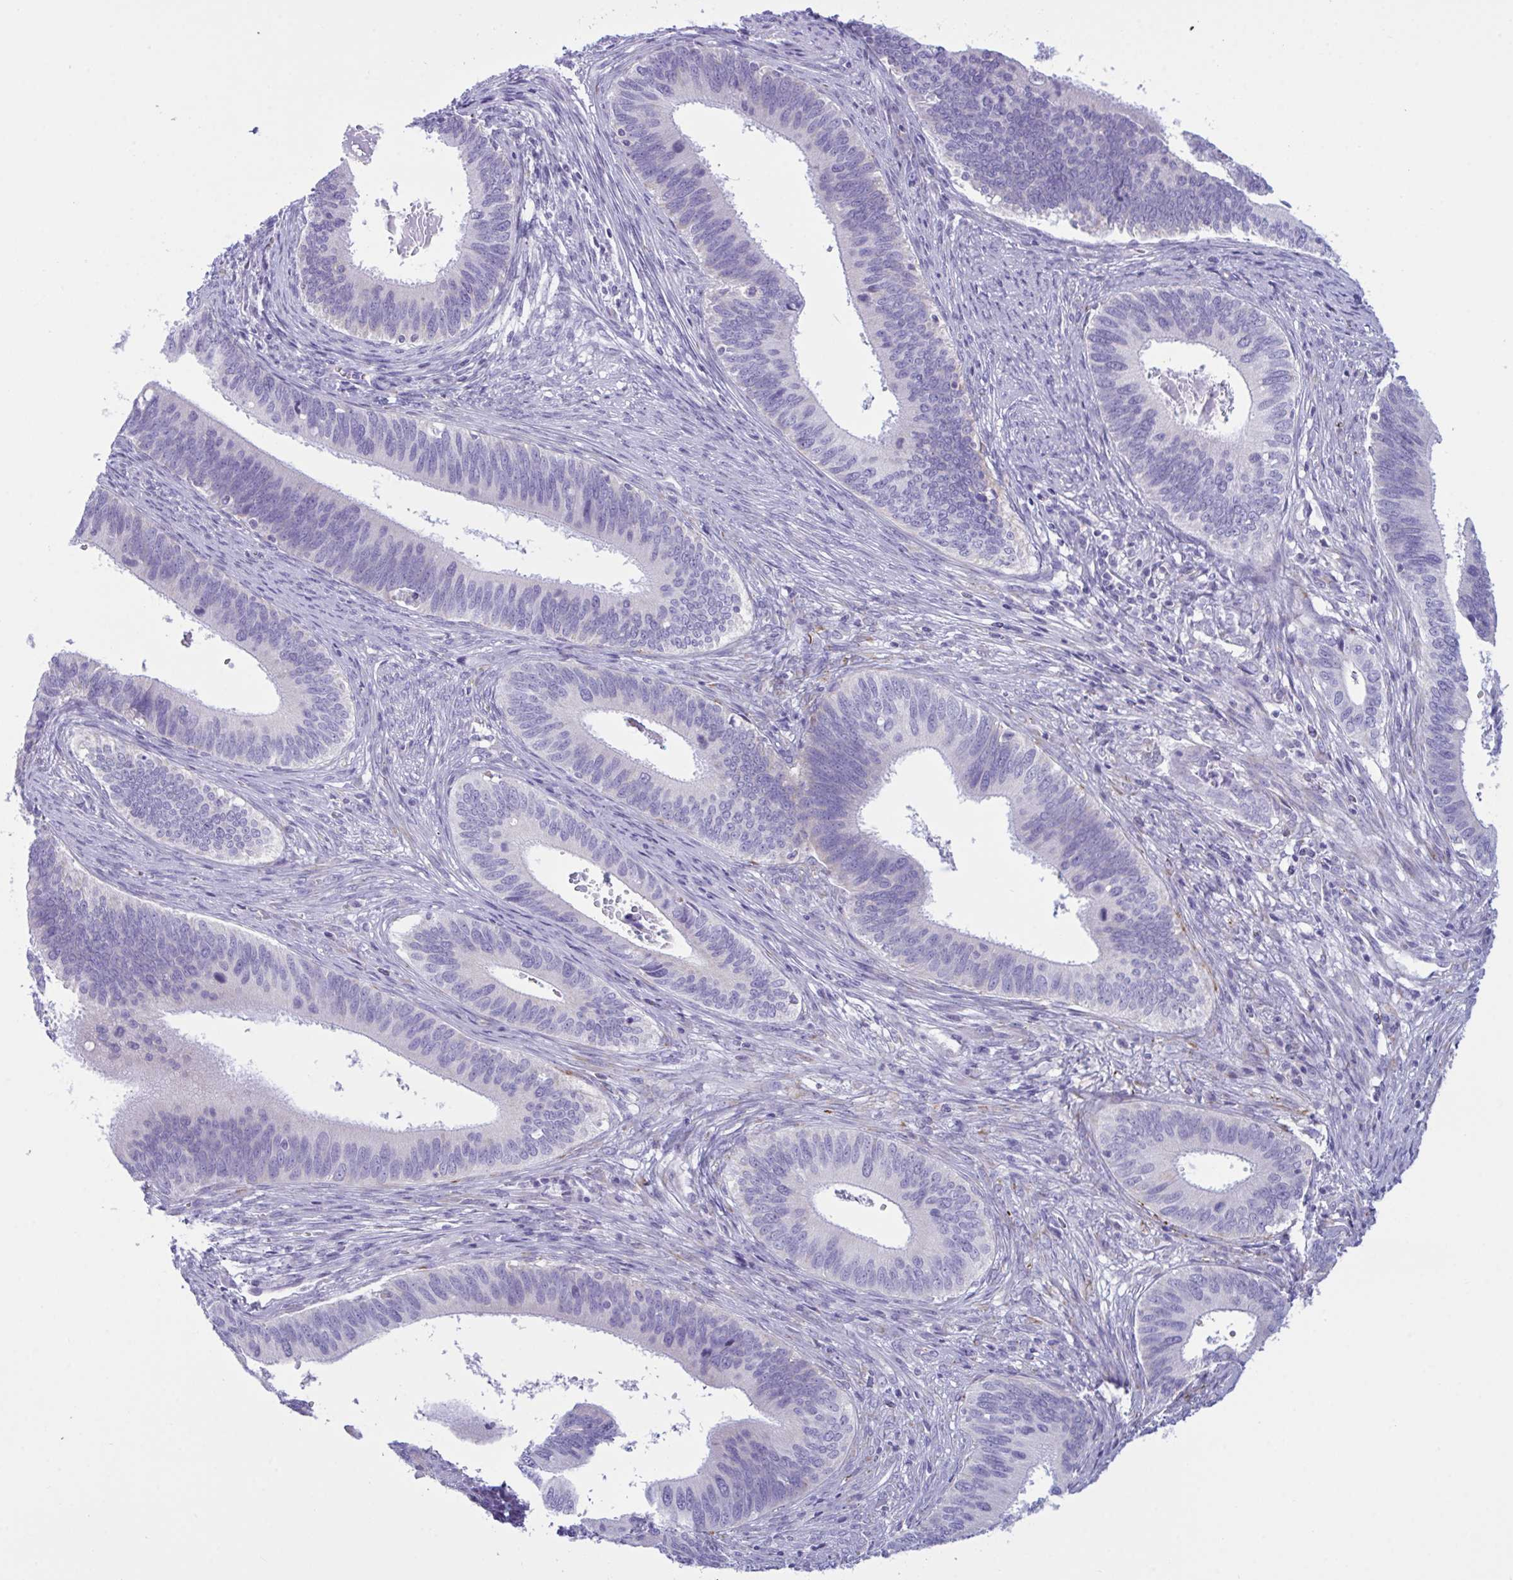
{"staining": {"intensity": "negative", "quantity": "none", "location": "none"}, "tissue": "cervical cancer", "cell_type": "Tumor cells", "image_type": "cancer", "snomed": [{"axis": "morphology", "description": "Adenocarcinoma, NOS"}, {"axis": "topography", "description": "Cervix"}], "caption": "This is a histopathology image of immunohistochemistry staining of adenocarcinoma (cervical), which shows no positivity in tumor cells.", "gene": "BBS1", "patient": {"sex": "female", "age": 42}}